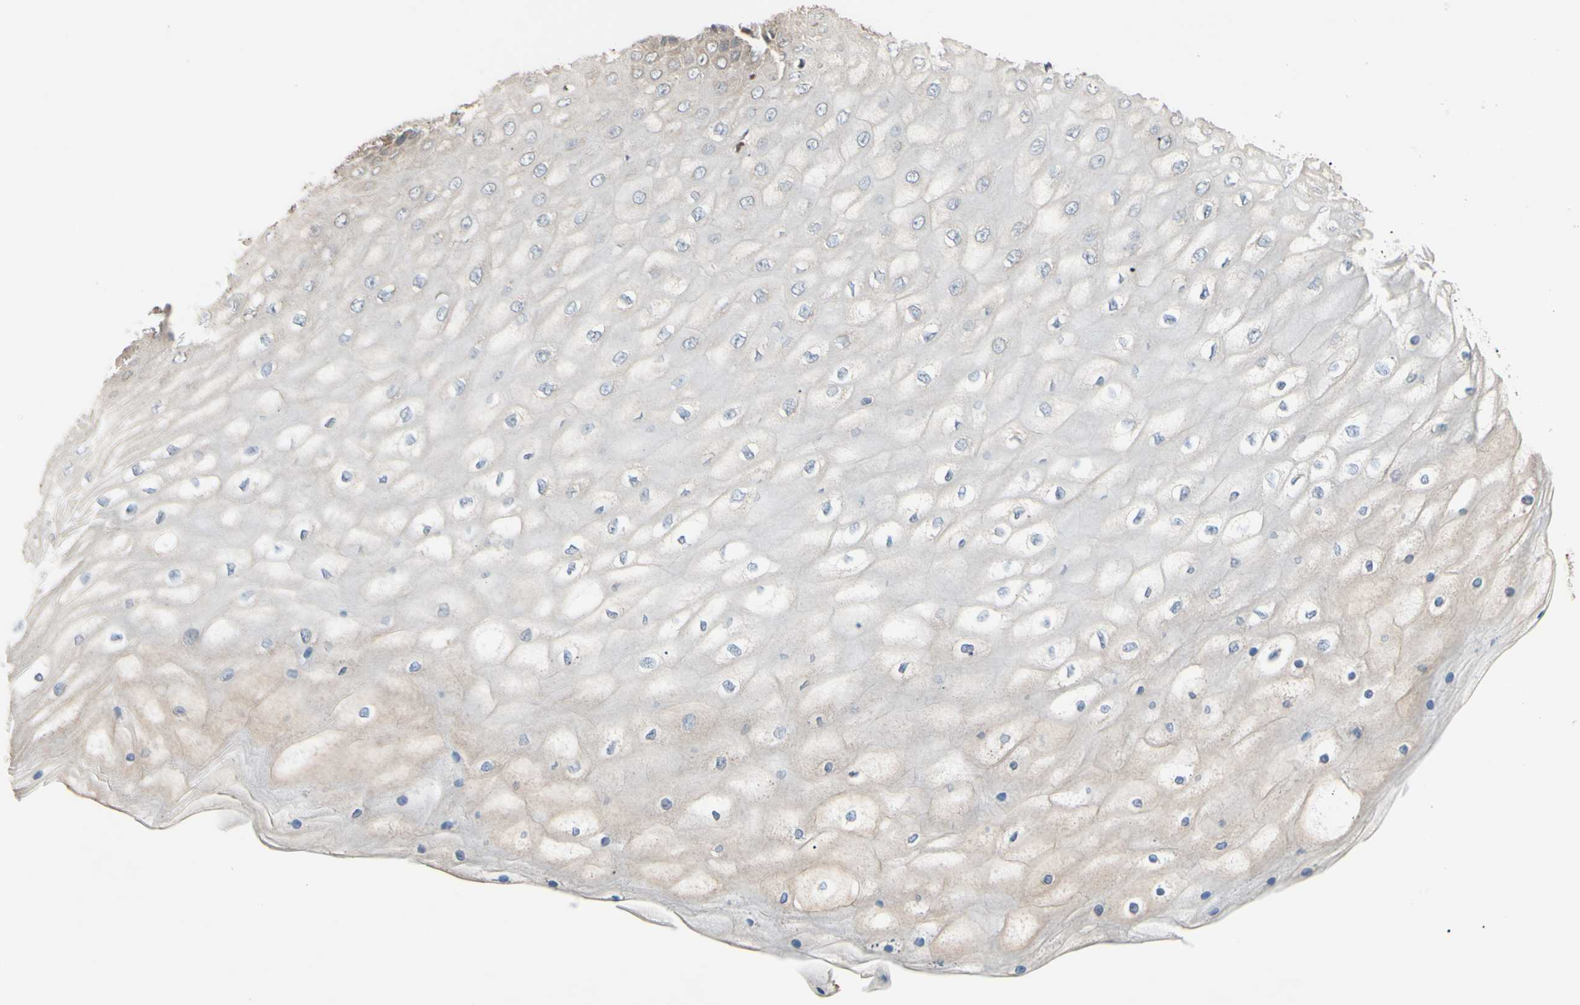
{"staining": {"intensity": "weak", "quantity": "<25%", "location": "cytoplasmic/membranous"}, "tissue": "cervical cancer", "cell_type": "Tumor cells", "image_type": "cancer", "snomed": [{"axis": "morphology", "description": "Squamous cell carcinoma, NOS"}, {"axis": "topography", "description": "Cervix"}], "caption": "IHC photomicrograph of neoplastic tissue: squamous cell carcinoma (cervical) stained with DAB reveals no significant protein staining in tumor cells. The staining is performed using DAB (3,3'-diaminobenzidine) brown chromogen with nuclei counter-stained in using hematoxylin.", "gene": "SP4", "patient": {"sex": "female", "age": 35}}